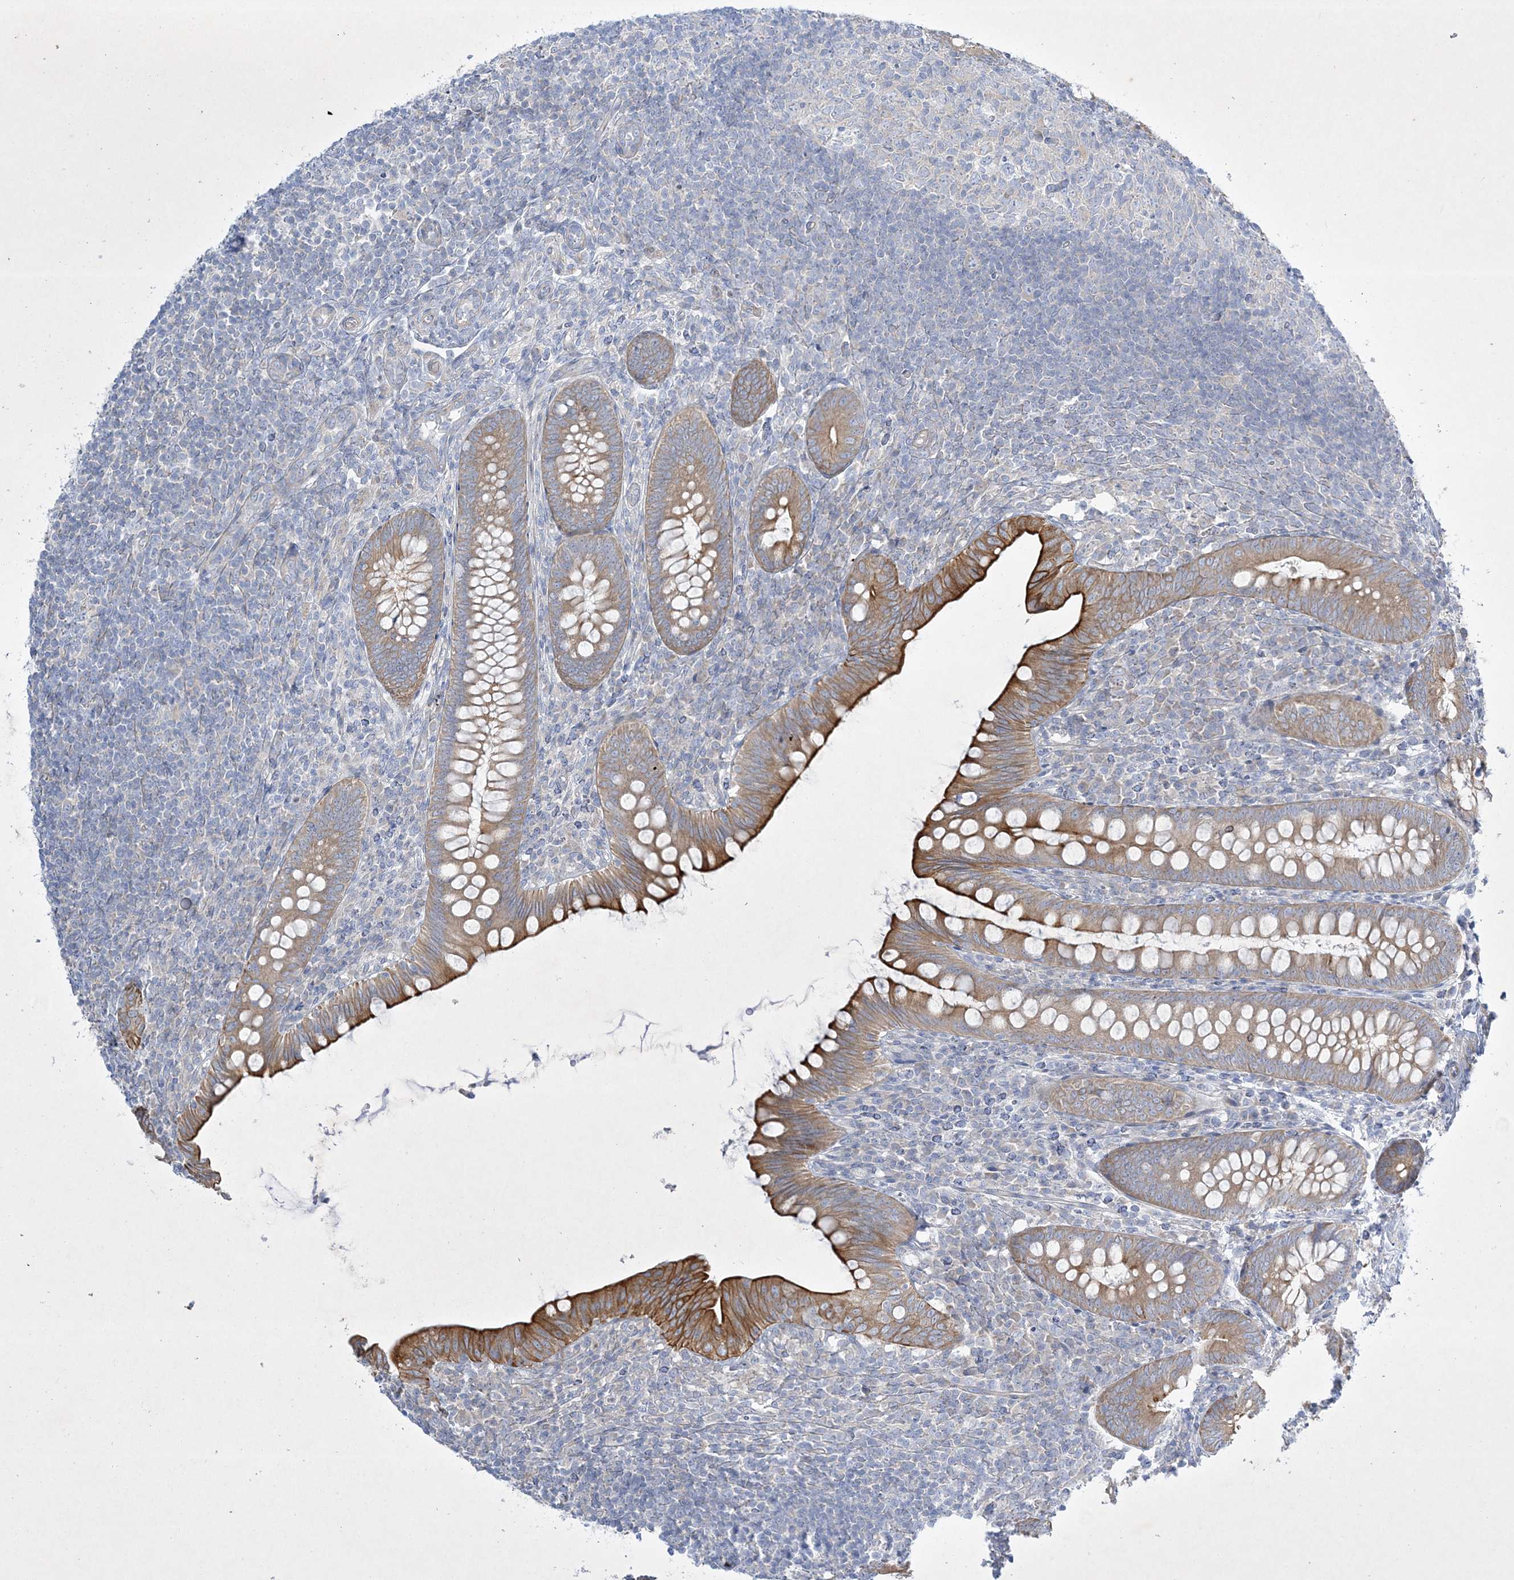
{"staining": {"intensity": "strong", "quantity": "25%-75%", "location": "cytoplasmic/membranous"}, "tissue": "appendix", "cell_type": "Glandular cells", "image_type": "normal", "snomed": [{"axis": "morphology", "description": "Normal tissue, NOS"}, {"axis": "topography", "description": "Appendix"}], "caption": "Appendix stained with immunohistochemistry reveals strong cytoplasmic/membranous expression in about 25%-75% of glandular cells.", "gene": "FARSB", "patient": {"sex": "male", "age": 14}}